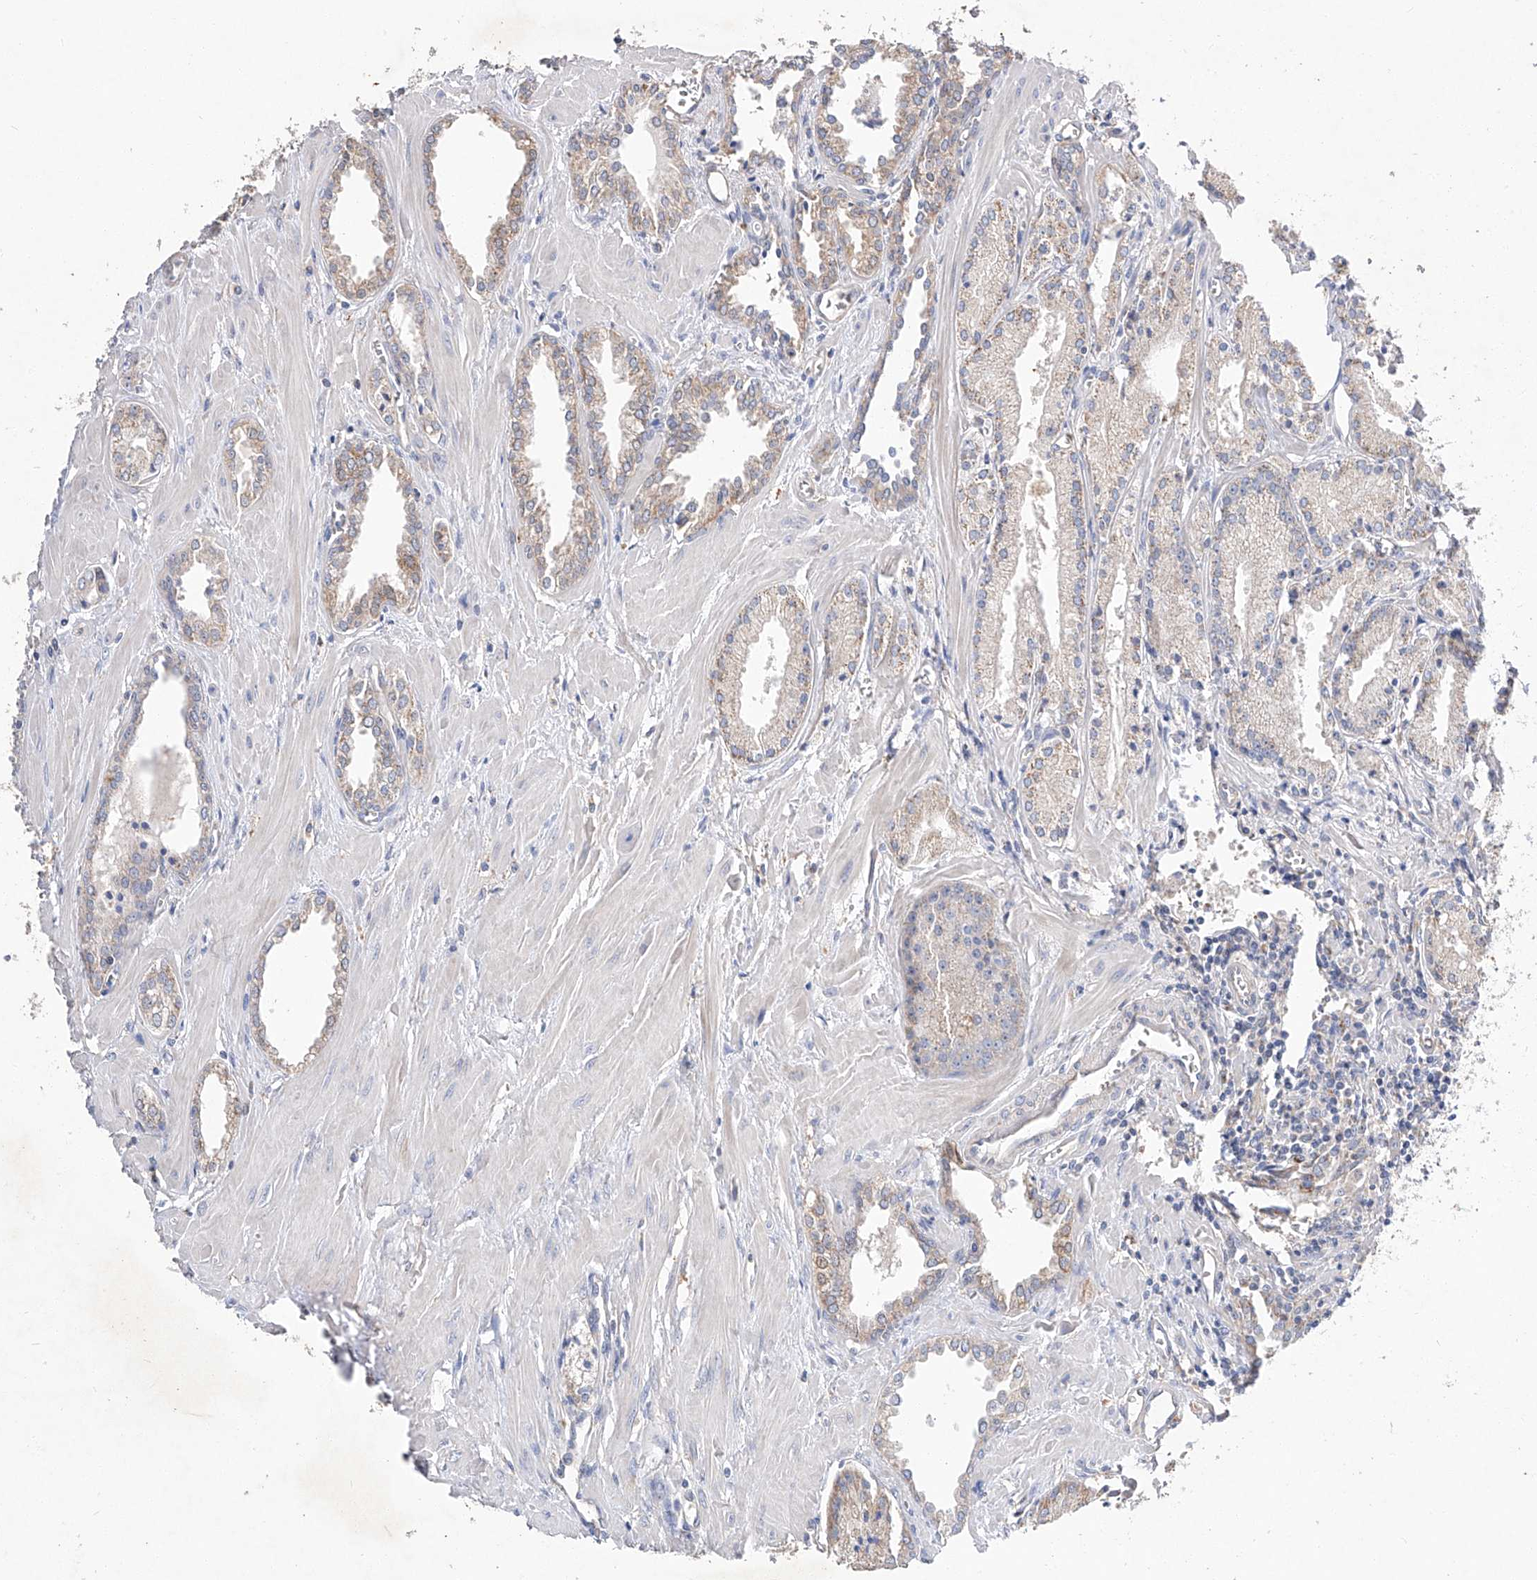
{"staining": {"intensity": "weak", "quantity": "<25%", "location": "cytoplasmic/membranous"}, "tissue": "prostate cancer", "cell_type": "Tumor cells", "image_type": "cancer", "snomed": [{"axis": "morphology", "description": "Adenocarcinoma, Low grade"}, {"axis": "topography", "description": "Prostate"}], "caption": "Histopathology image shows no significant protein expression in tumor cells of prostate low-grade adenocarcinoma.", "gene": "AMD1", "patient": {"sex": "male", "age": 67}}